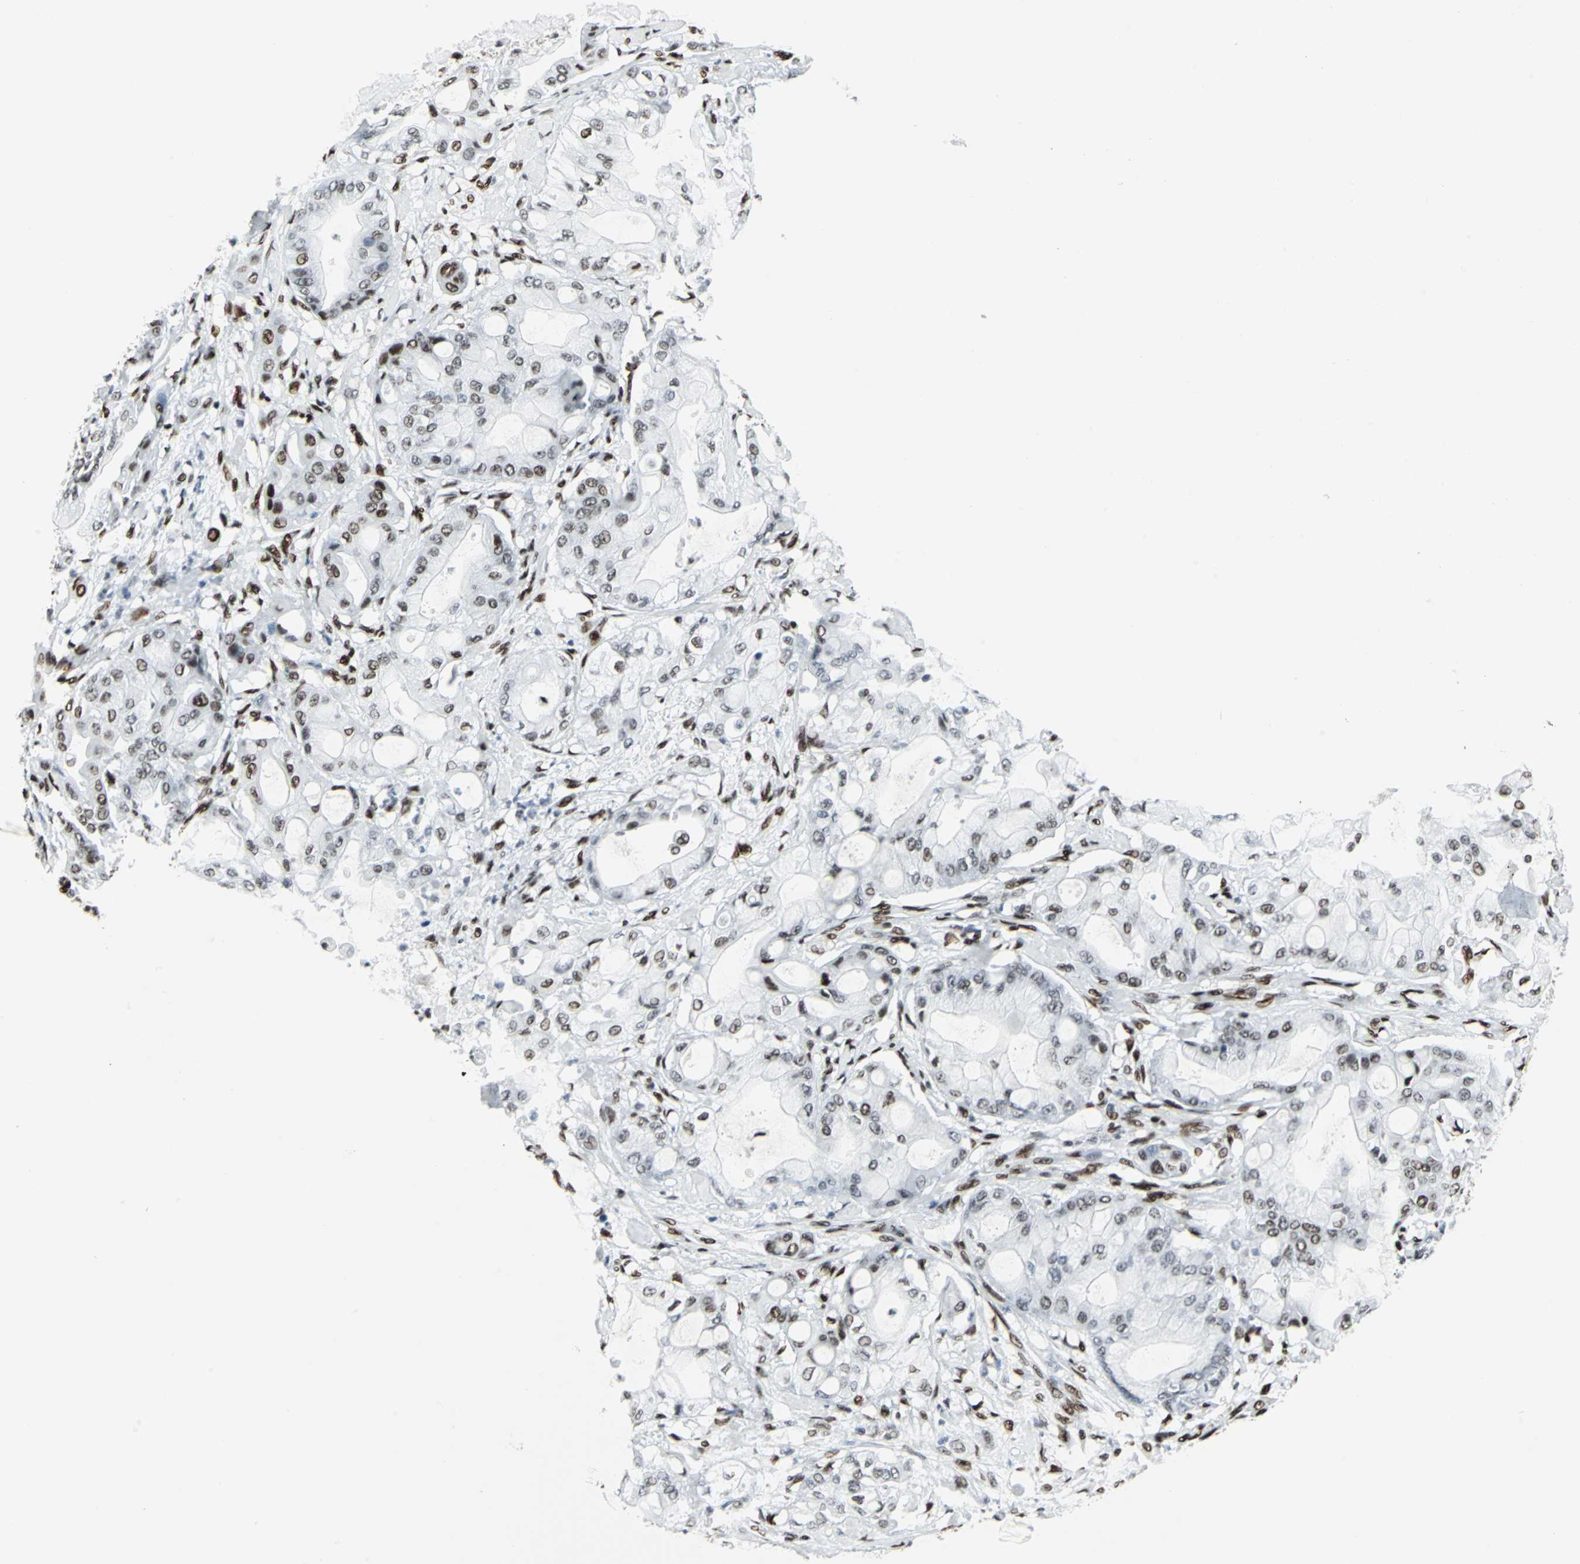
{"staining": {"intensity": "moderate", "quantity": "<25%", "location": "nuclear"}, "tissue": "pancreatic cancer", "cell_type": "Tumor cells", "image_type": "cancer", "snomed": [{"axis": "morphology", "description": "Adenocarcinoma, NOS"}, {"axis": "morphology", "description": "Adenocarcinoma, metastatic, NOS"}, {"axis": "topography", "description": "Lymph node"}, {"axis": "topography", "description": "Pancreas"}, {"axis": "topography", "description": "Duodenum"}], "caption": "A histopathology image of human pancreatic cancer (adenocarcinoma) stained for a protein reveals moderate nuclear brown staining in tumor cells. (DAB (3,3'-diaminobenzidine) IHC, brown staining for protein, blue staining for nuclei).", "gene": "HDAC2", "patient": {"sex": "female", "age": 64}}